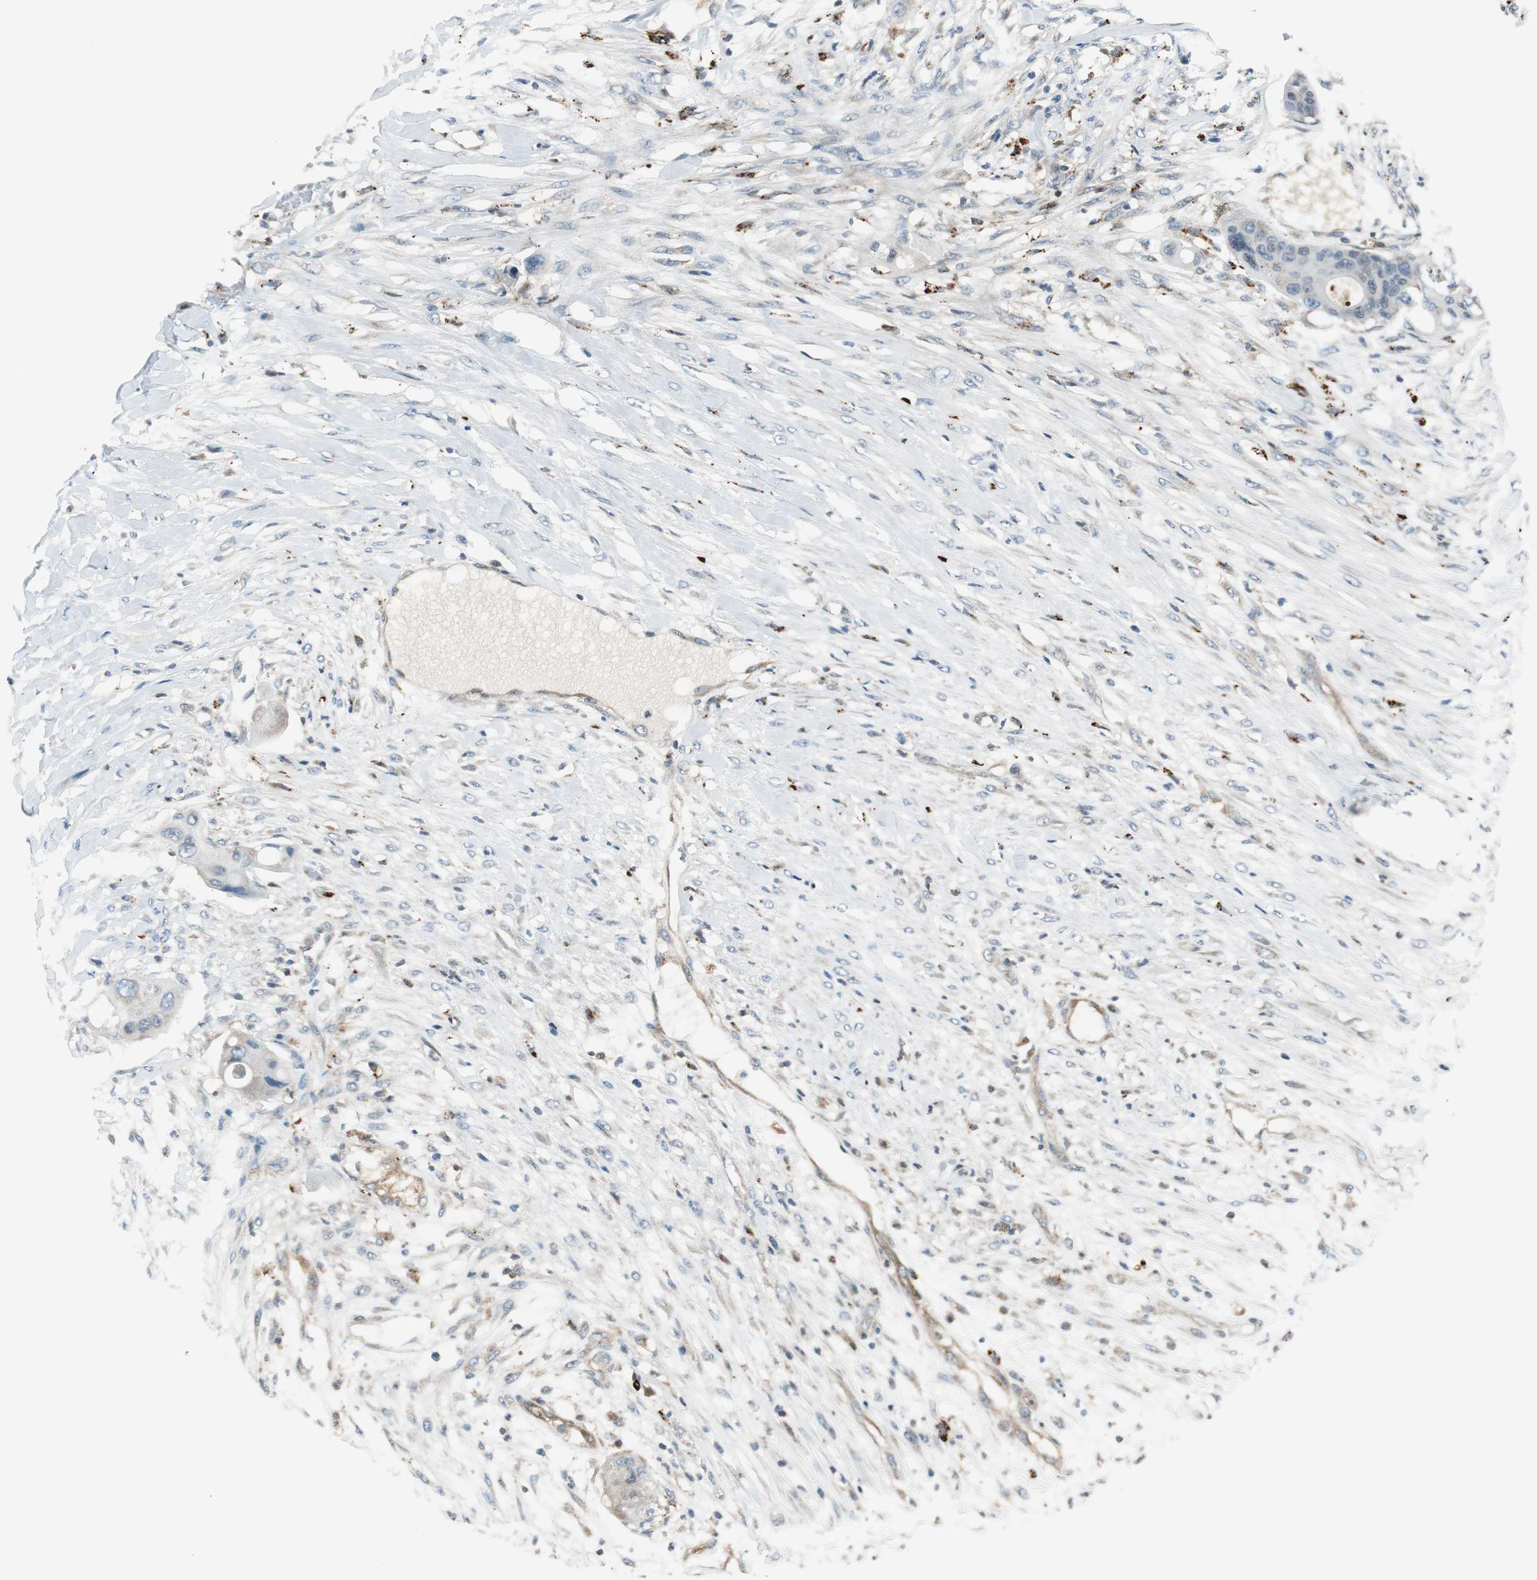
{"staining": {"intensity": "weak", "quantity": "<25%", "location": "cytoplasmic/membranous"}, "tissue": "colorectal cancer", "cell_type": "Tumor cells", "image_type": "cancer", "snomed": [{"axis": "morphology", "description": "Adenocarcinoma, NOS"}, {"axis": "topography", "description": "Colon"}], "caption": "The photomicrograph displays no significant expression in tumor cells of colorectal adenocarcinoma.", "gene": "NCK1", "patient": {"sex": "female", "age": 57}}